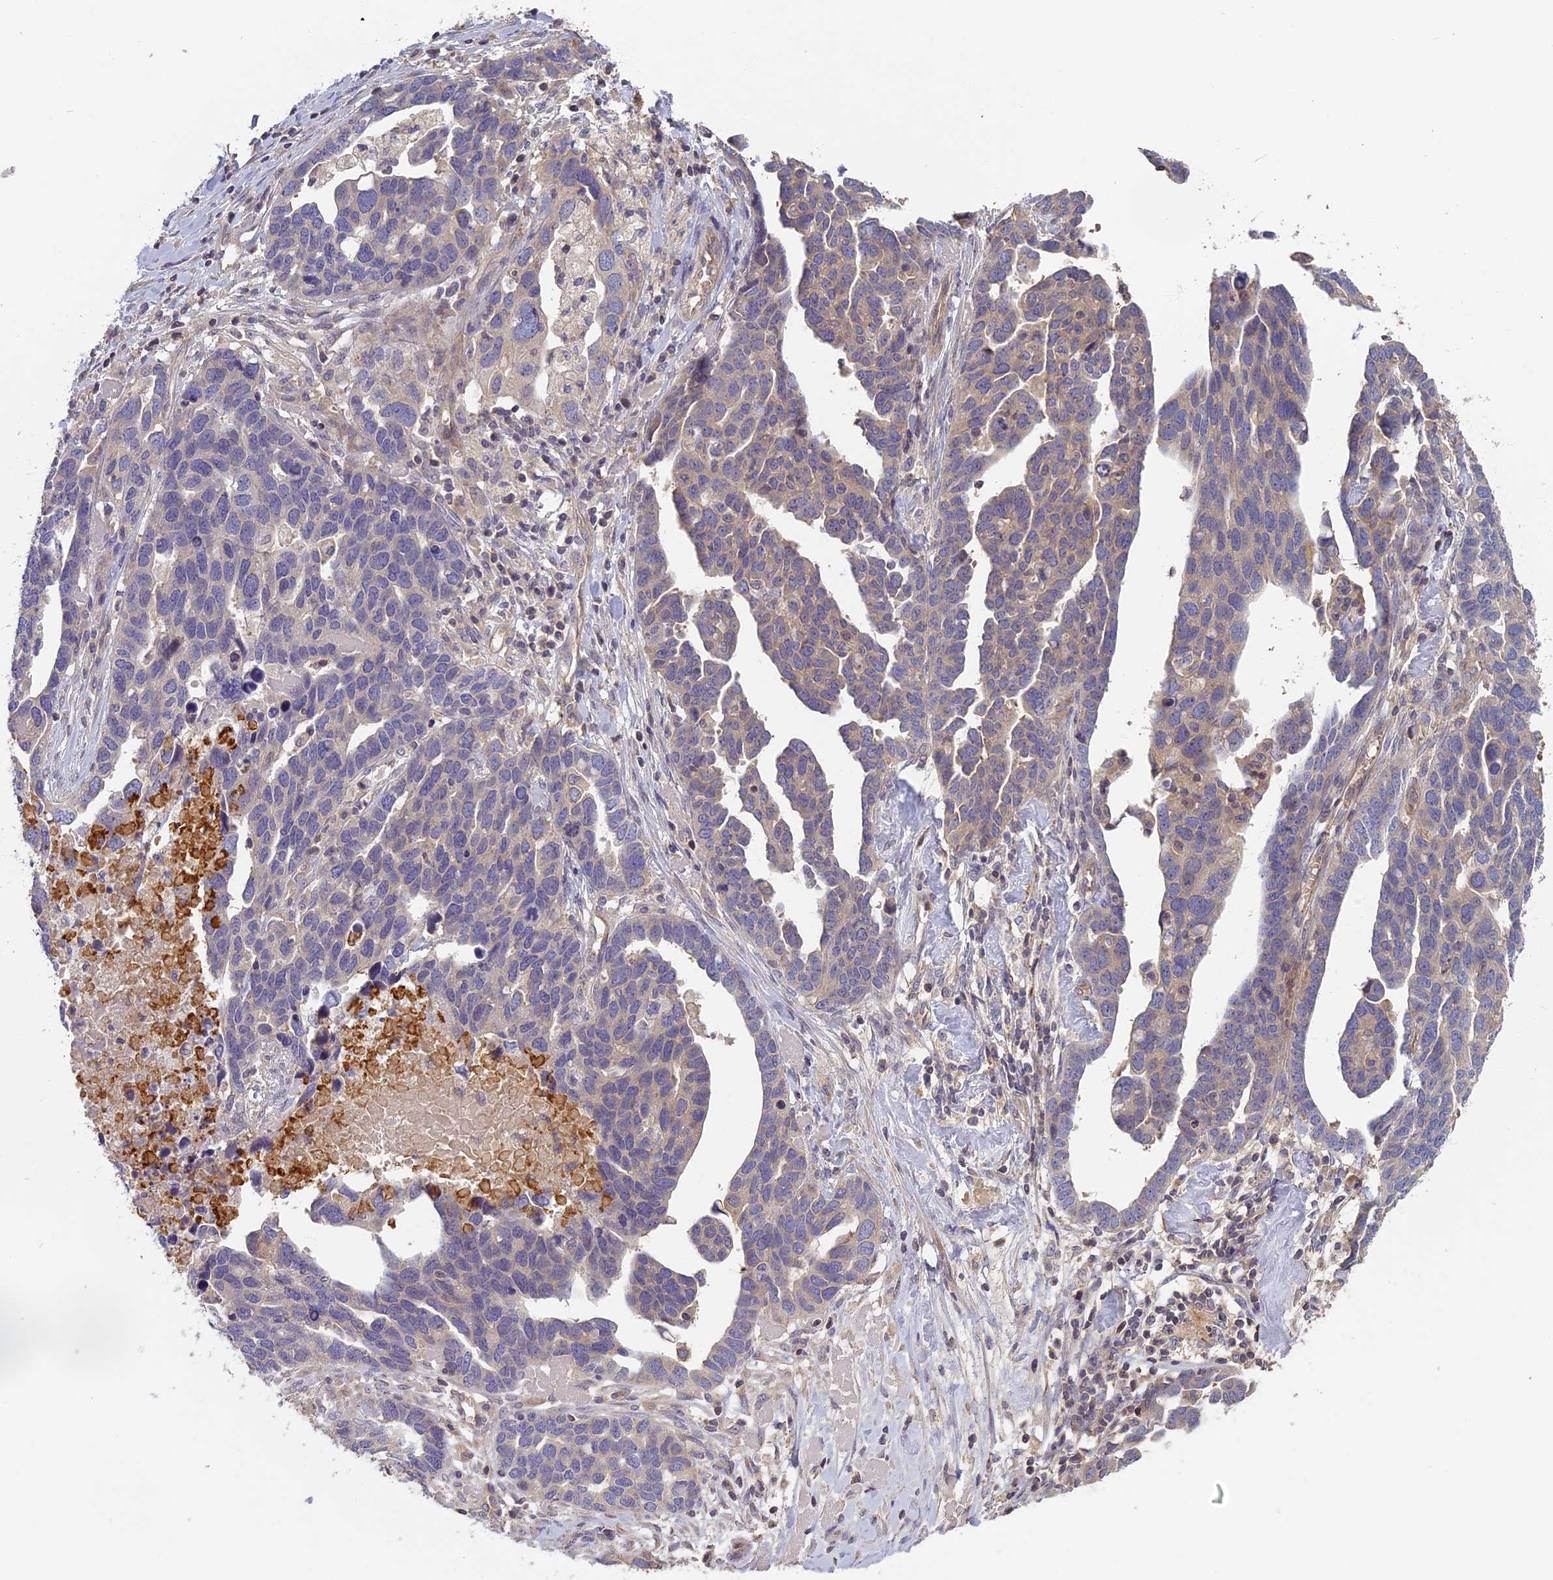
{"staining": {"intensity": "negative", "quantity": "none", "location": "none"}, "tissue": "ovarian cancer", "cell_type": "Tumor cells", "image_type": "cancer", "snomed": [{"axis": "morphology", "description": "Cystadenocarcinoma, serous, NOS"}, {"axis": "topography", "description": "Ovary"}], "caption": "Tumor cells are negative for protein expression in human serous cystadenocarcinoma (ovarian).", "gene": "AP4E1", "patient": {"sex": "female", "age": 54}}